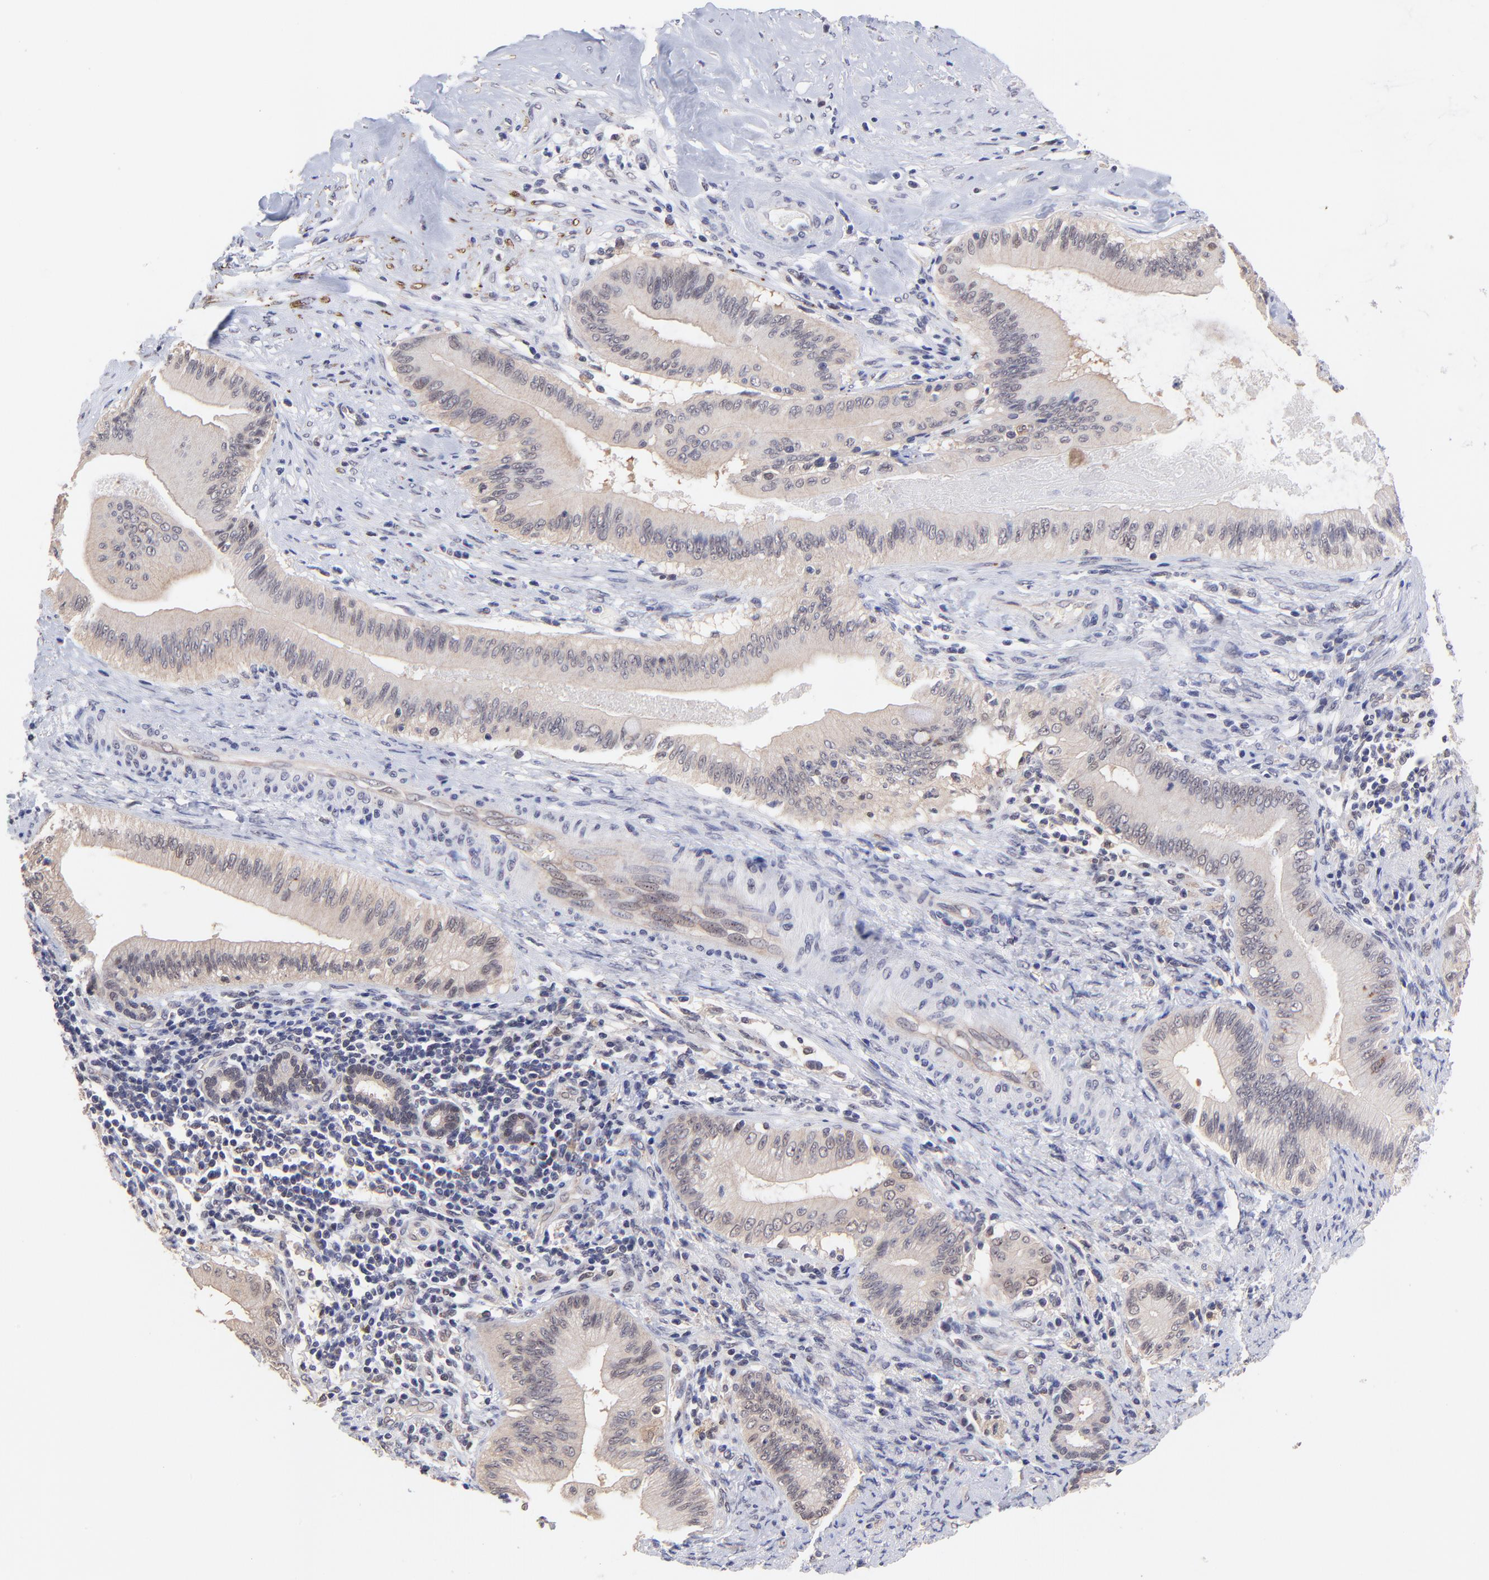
{"staining": {"intensity": "weak", "quantity": ">75%", "location": "cytoplasmic/membranous"}, "tissue": "liver cancer", "cell_type": "Tumor cells", "image_type": "cancer", "snomed": [{"axis": "morphology", "description": "Cholangiocarcinoma"}, {"axis": "topography", "description": "Liver"}], "caption": "Immunohistochemistry (DAB (3,3'-diaminobenzidine)) staining of human liver cancer (cholangiocarcinoma) reveals weak cytoplasmic/membranous protein staining in approximately >75% of tumor cells.", "gene": "ZNF747", "patient": {"sex": "male", "age": 58}}